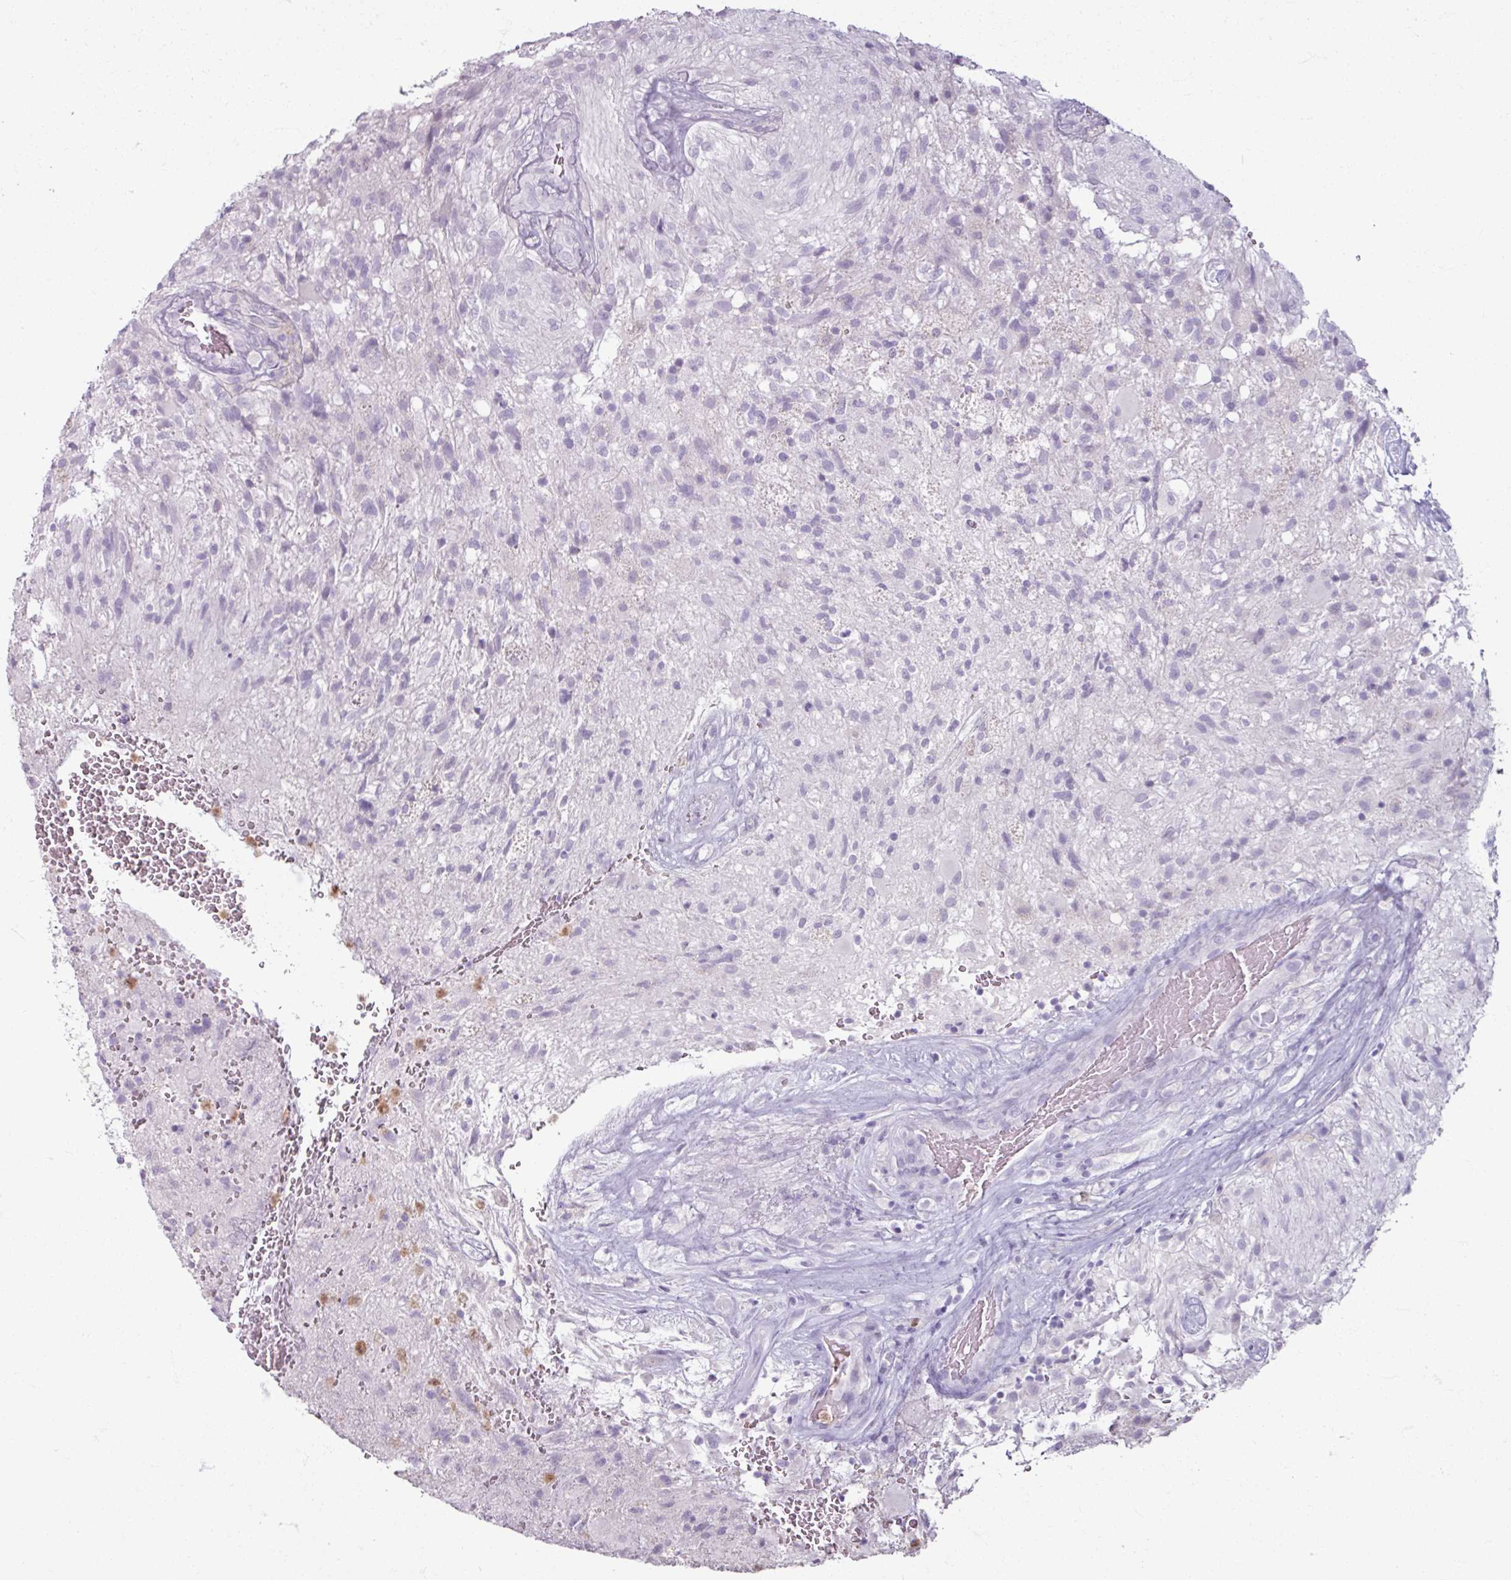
{"staining": {"intensity": "negative", "quantity": "none", "location": "none"}, "tissue": "glioma", "cell_type": "Tumor cells", "image_type": "cancer", "snomed": [{"axis": "morphology", "description": "Glioma, malignant, High grade"}, {"axis": "topography", "description": "Brain"}], "caption": "The micrograph displays no staining of tumor cells in malignant glioma (high-grade). (DAB IHC visualized using brightfield microscopy, high magnification).", "gene": "ARG1", "patient": {"sex": "male", "age": 56}}